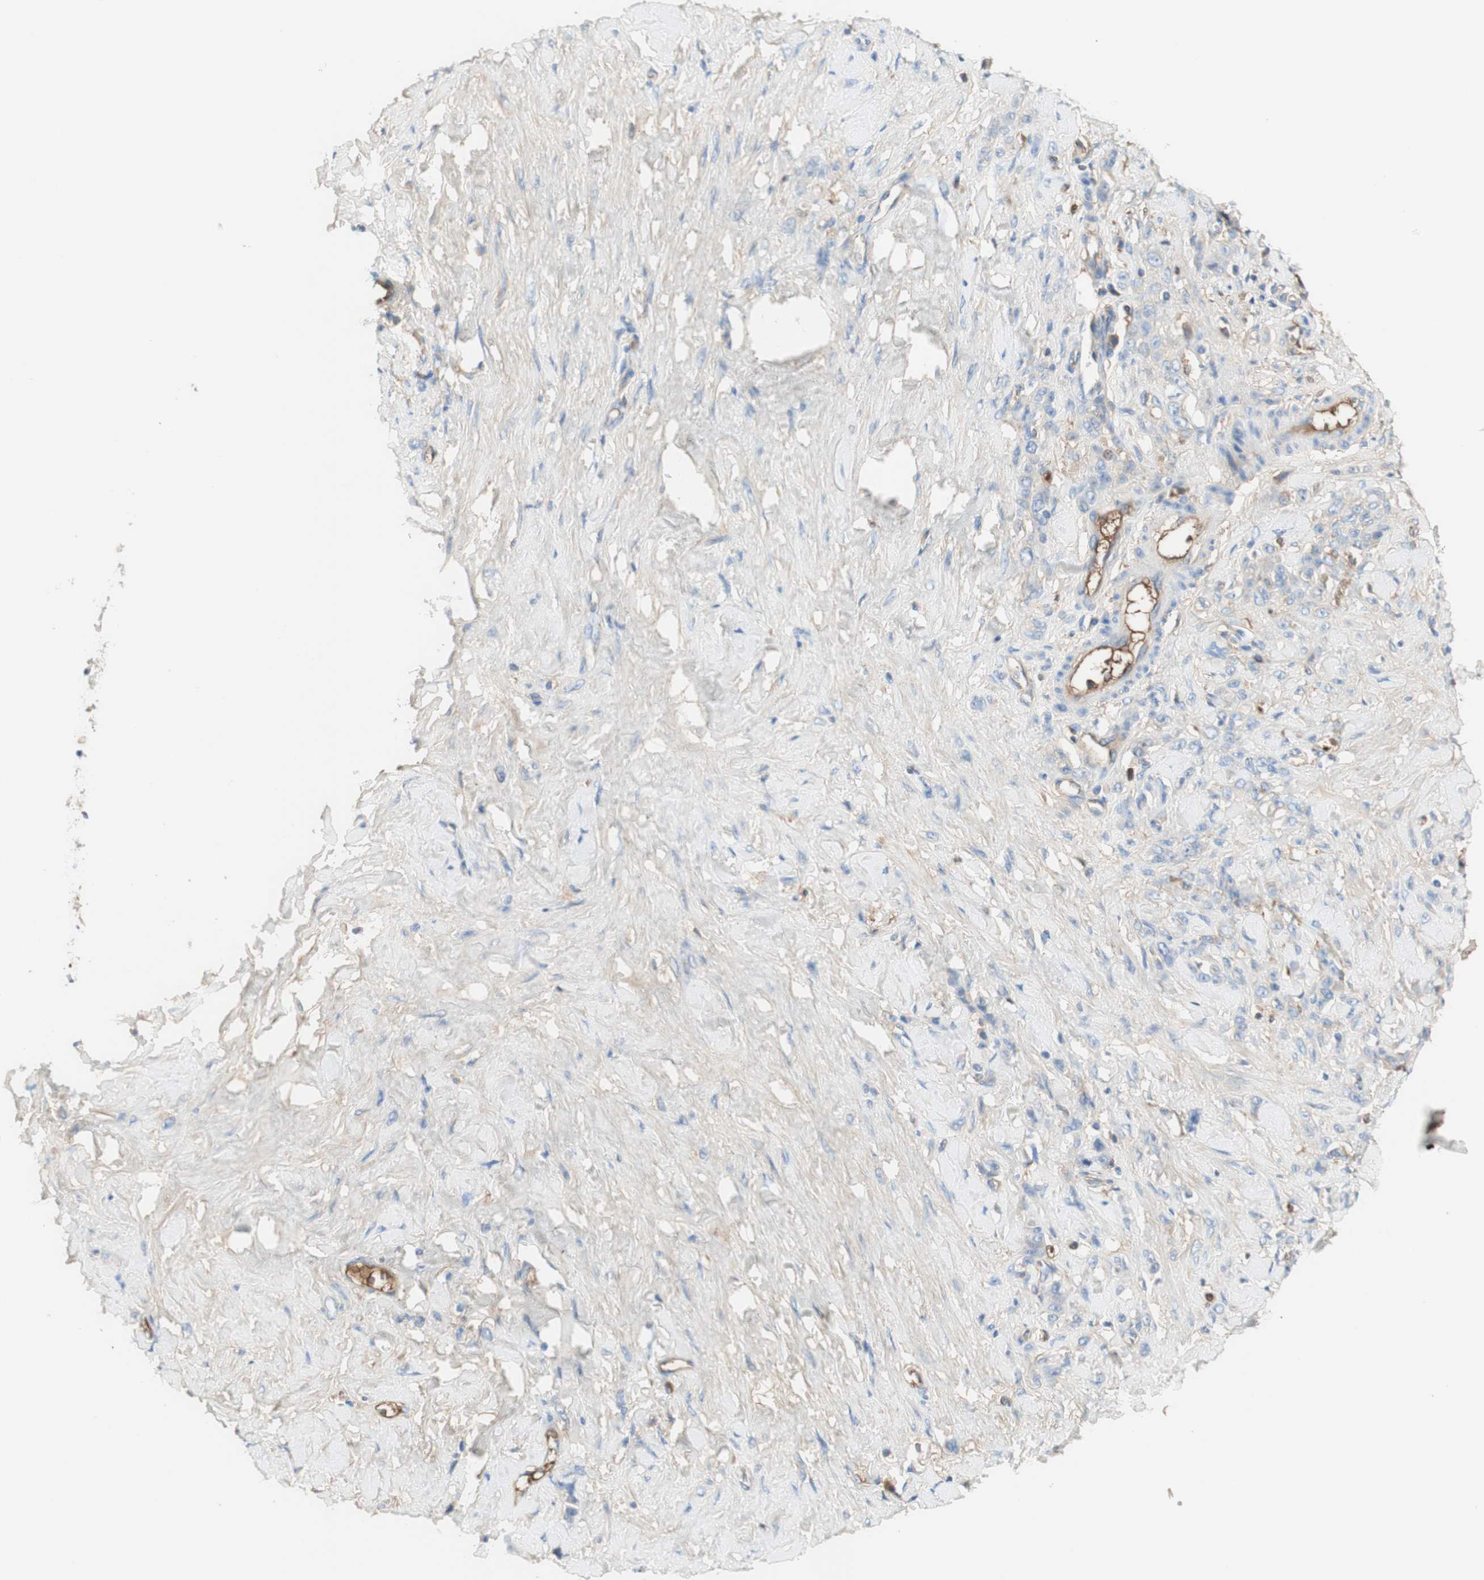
{"staining": {"intensity": "negative", "quantity": "none", "location": "none"}, "tissue": "stomach cancer", "cell_type": "Tumor cells", "image_type": "cancer", "snomed": [{"axis": "morphology", "description": "Adenocarcinoma, NOS"}, {"axis": "topography", "description": "Stomach"}], "caption": "Immunohistochemistry of human stomach cancer (adenocarcinoma) shows no expression in tumor cells.", "gene": "KNG1", "patient": {"sex": "male", "age": 82}}